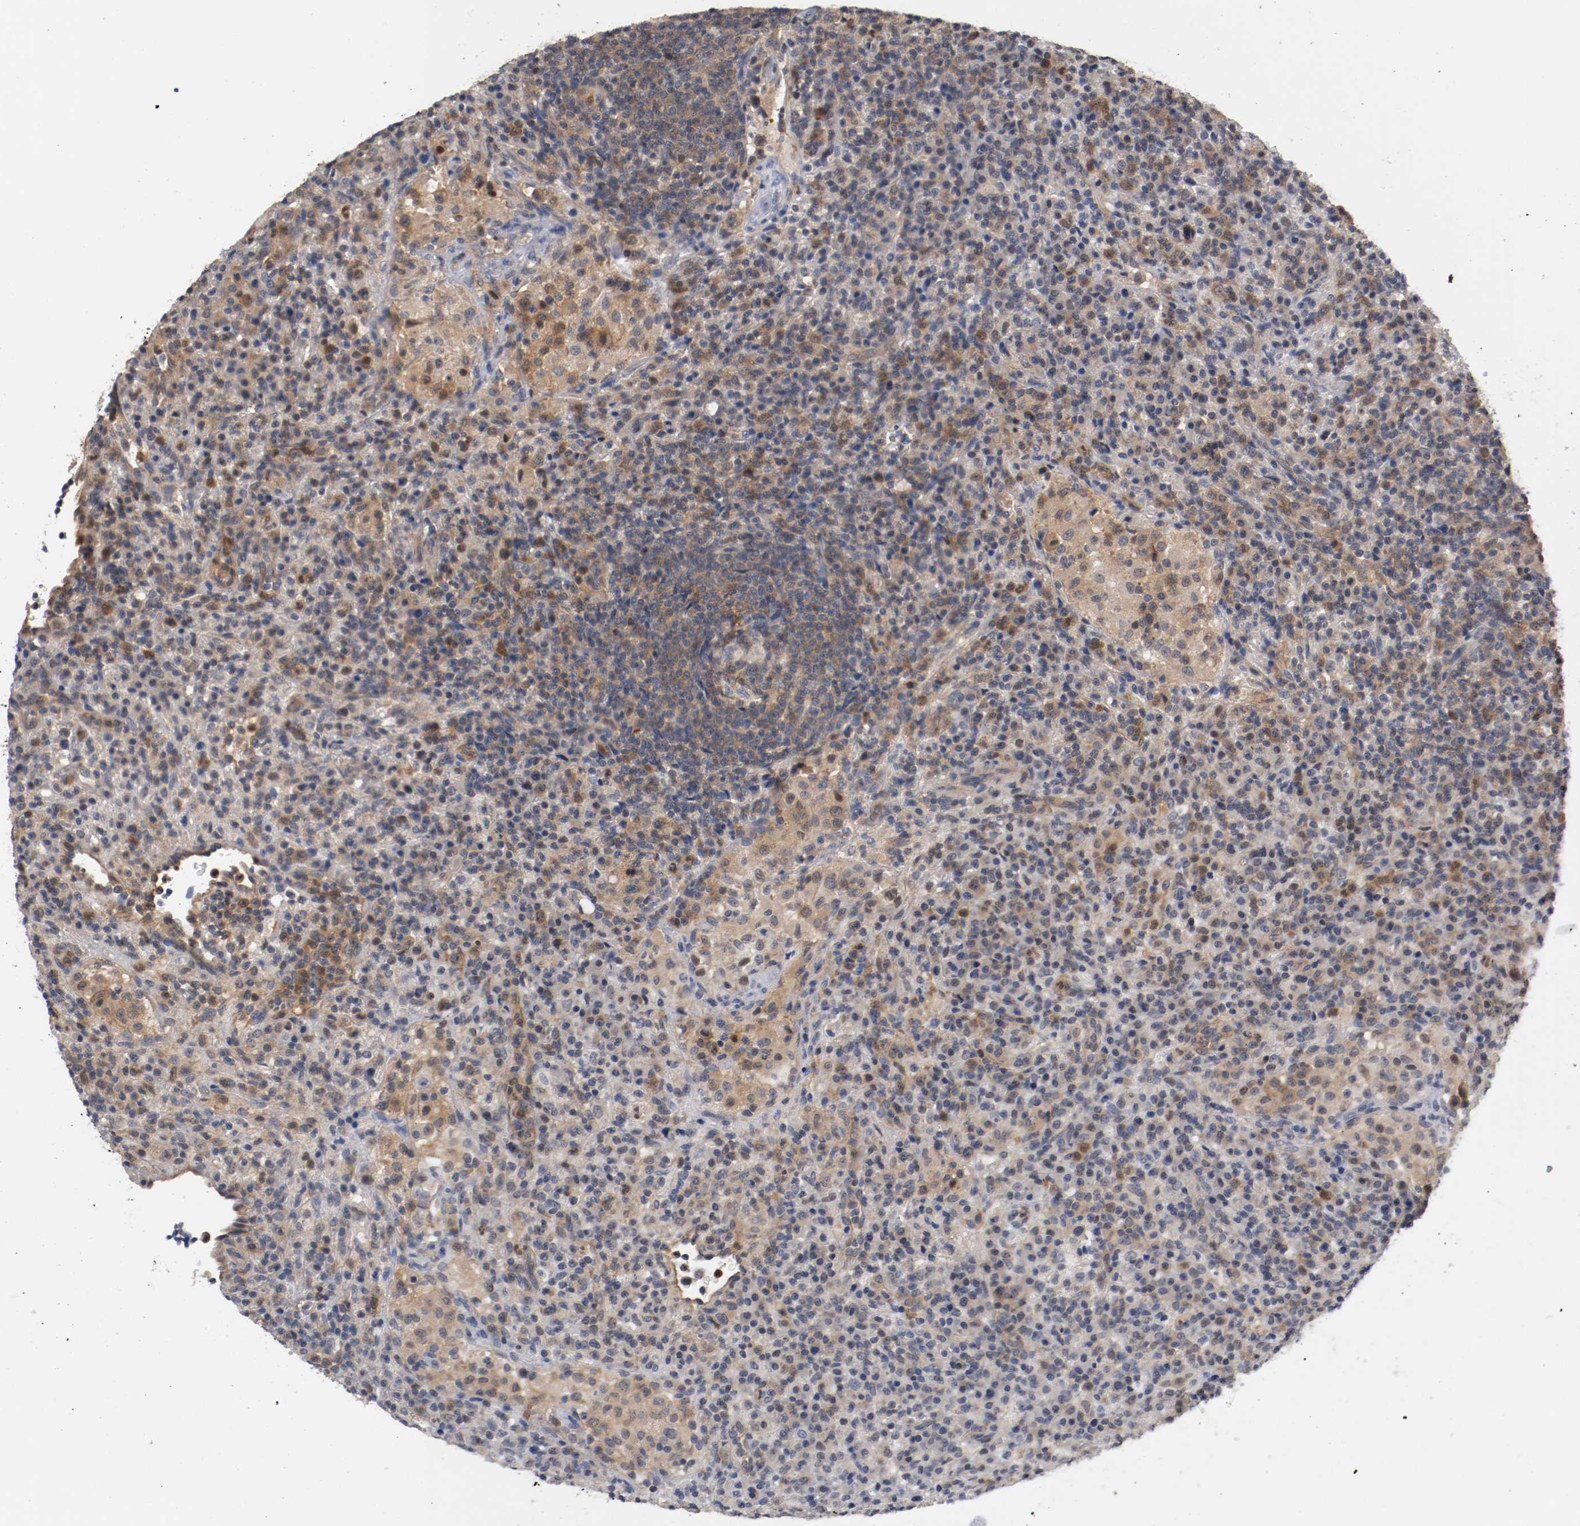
{"staining": {"intensity": "negative", "quantity": "none", "location": "none"}, "tissue": "lymphoma", "cell_type": "Tumor cells", "image_type": "cancer", "snomed": [{"axis": "morphology", "description": "Hodgkin's disease, NOS"}, {"axis": "topography", "description": "Lymph node"}], "caption": "The photomicrograph shows no staining of tumor cells in Hodgkin's disease.", "gene": "RBM23", "patient": {"sex": "male", "age": 65}}